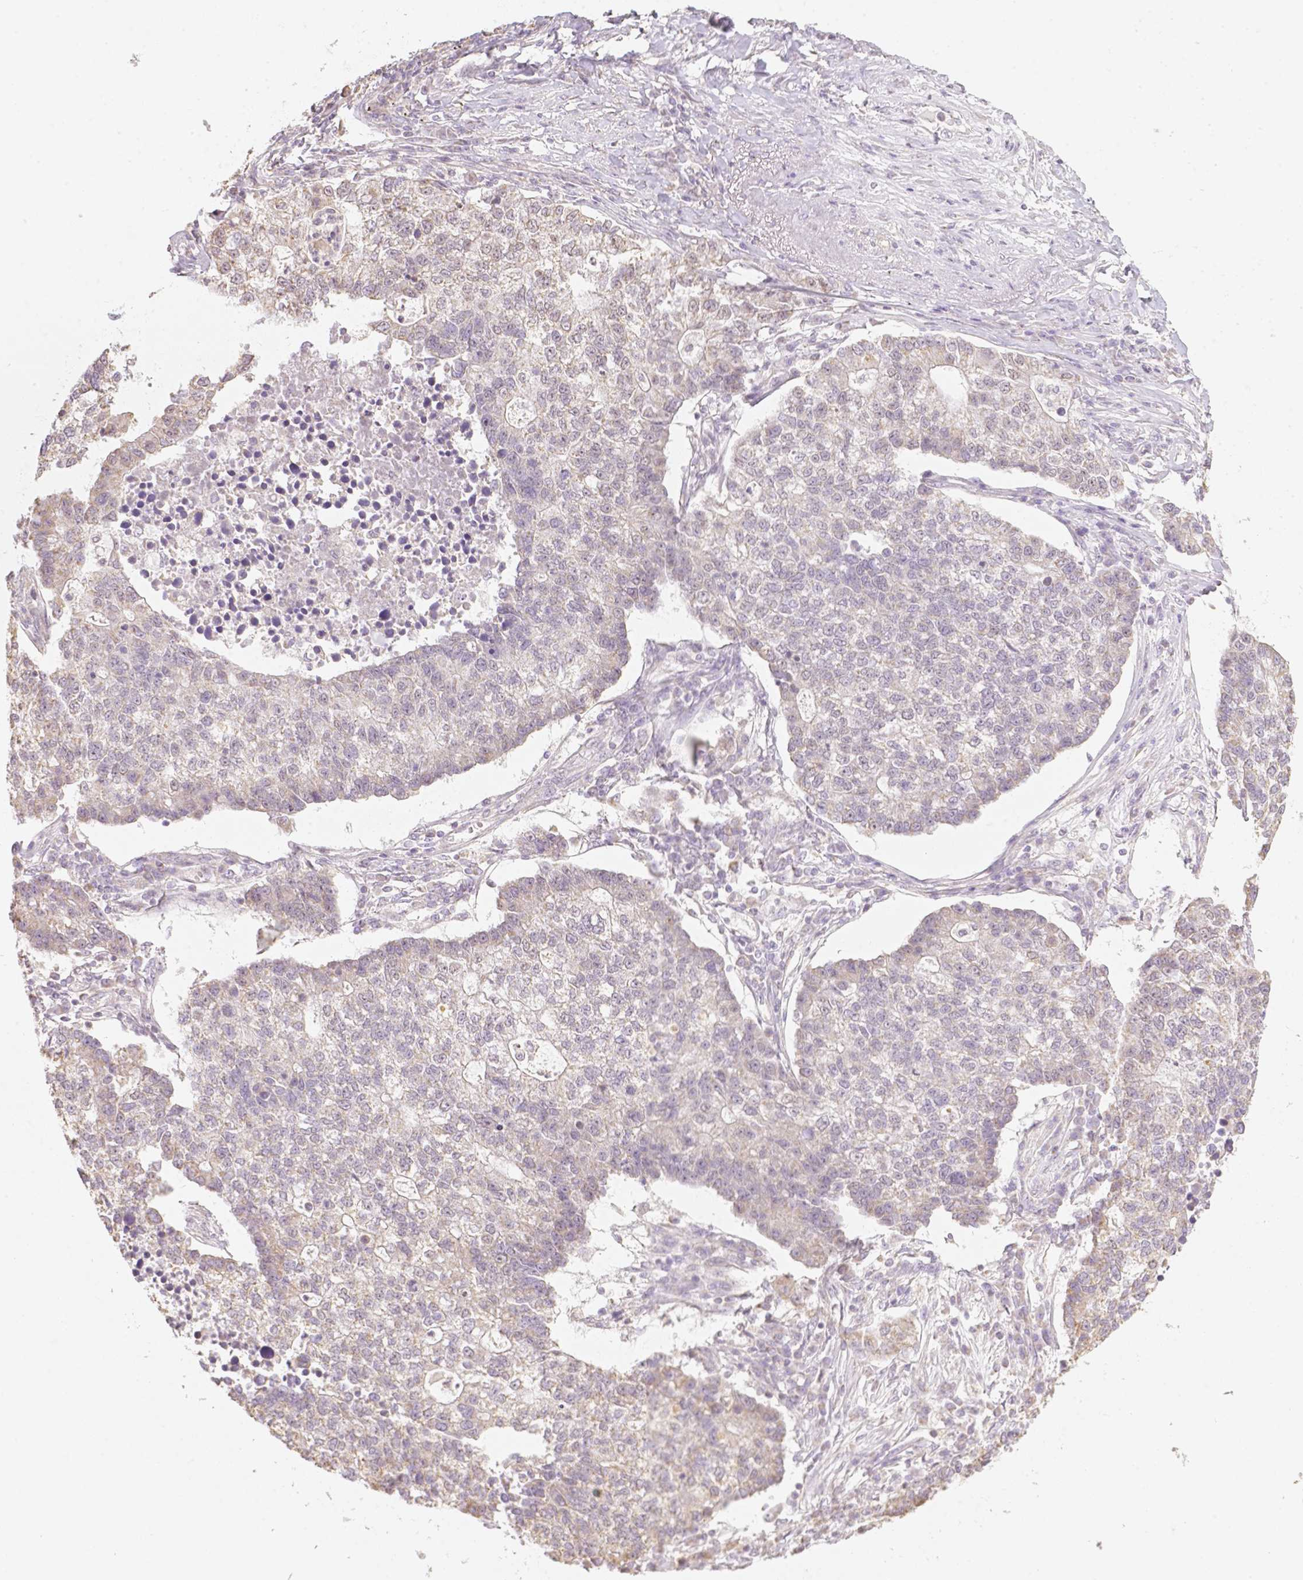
{"staining": {"intensity": "moderate", "quantity": "25%-75%", "location": "nuclear"}, "tissue": "lung cancer", "cell_type": "Tumor cells", "image_type": "cancer", "snomed": [{"axis": "morphology", "description": "Adenocarcinoma, NOS"}, {"axis": "topography", "description": "Lung"}], "caption": "Protein analysis of adenocarcinoma (lung) tissue displays moderate nuclear staining in approximately 25%-75% of tumor cells.", "gene": "NVL", "patient": {"sex": "male", "age": 57}}